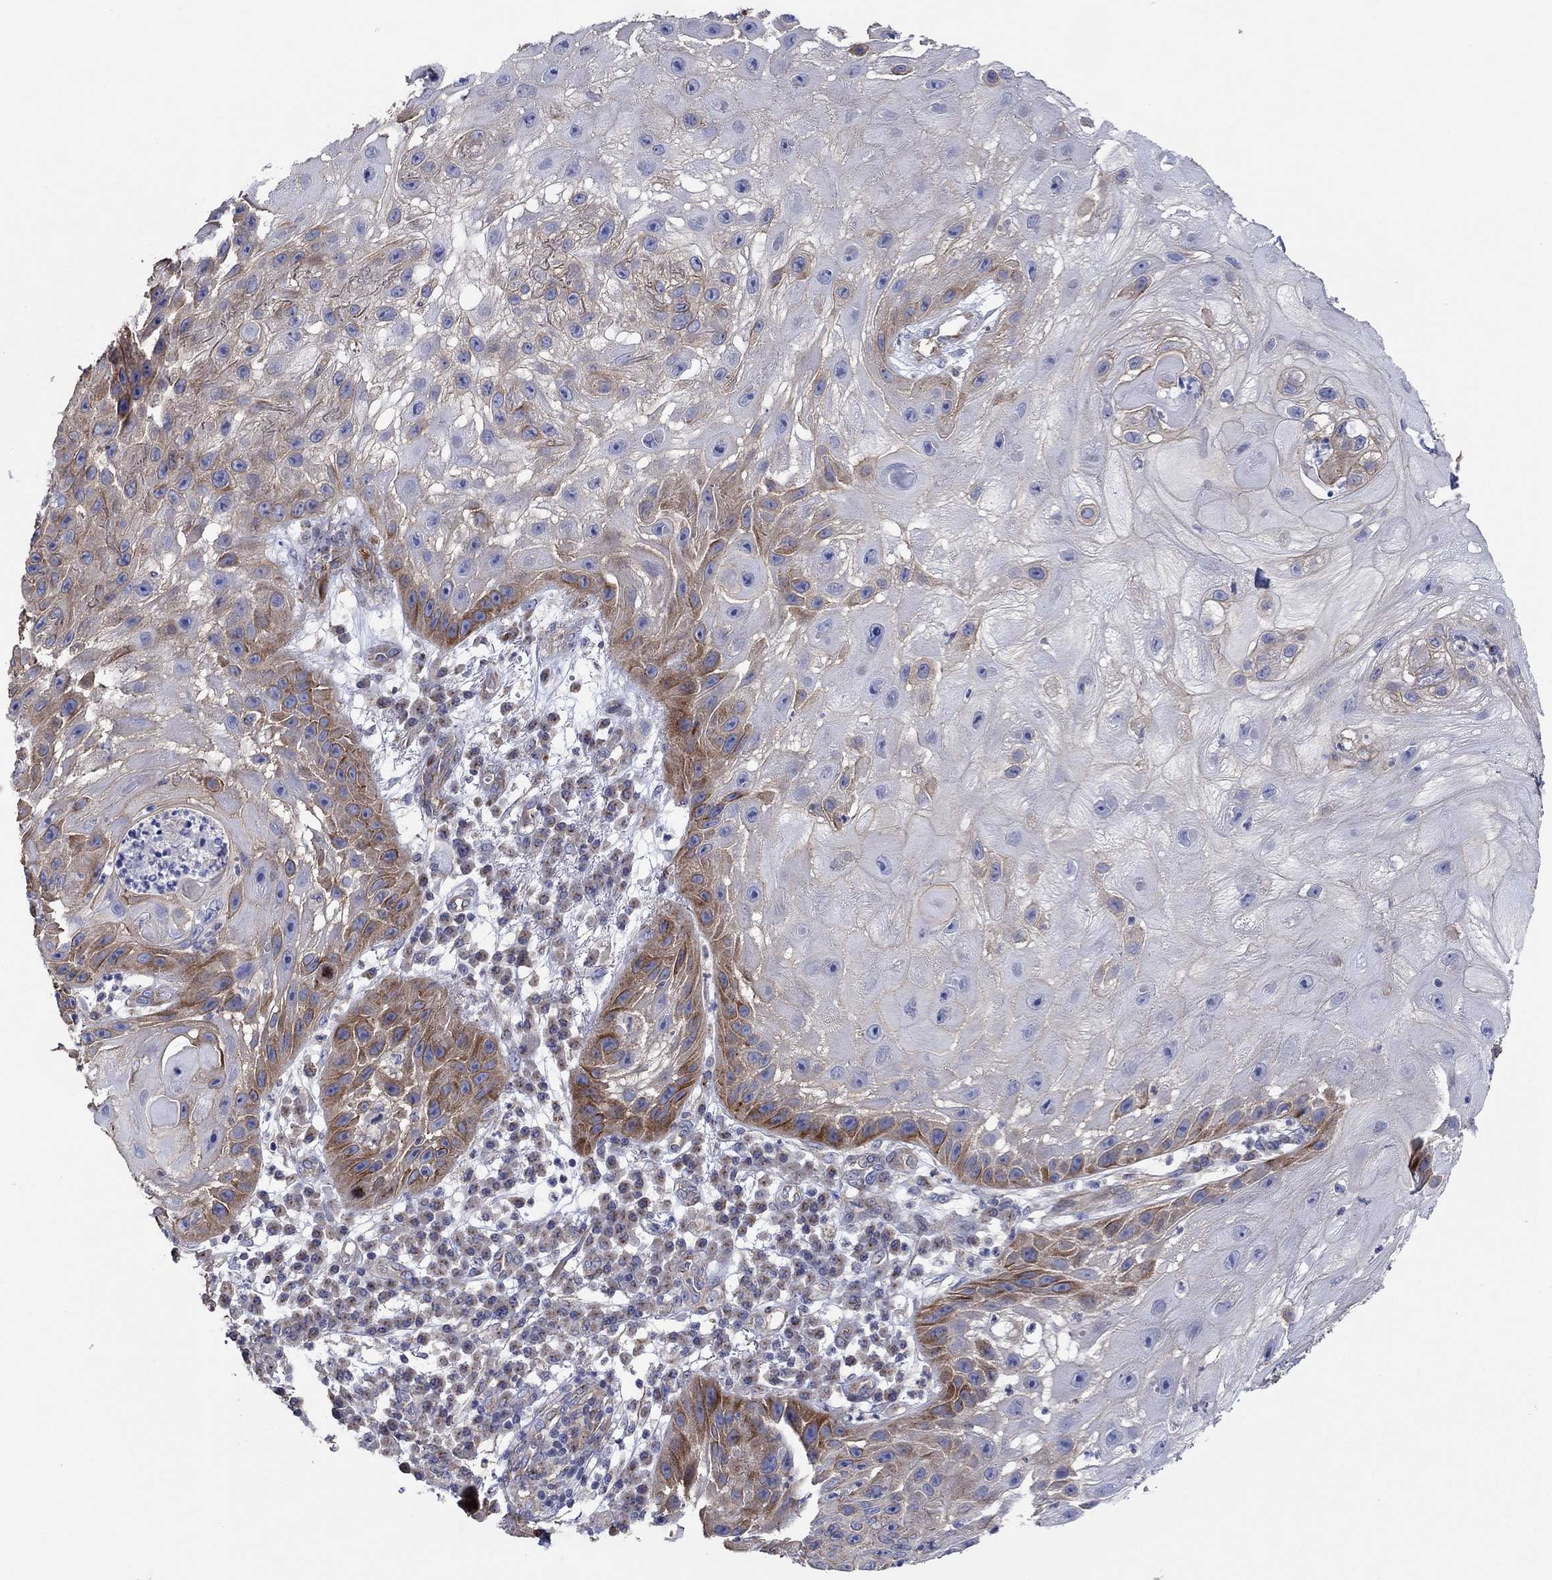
{"staining": {"intensity": "strong", "quantity": "<25%", "location": "cytoplasmic/membranous"}, "tissue": "skin cancer", "cell_type": "Tumor cells", "image_type": "cancer", "snomed": [{"axis": "morphology", "description": "Normal tissue, NOS"}, {"axis": "morphology", "description": "Squamous cell carcinoma, NOS"}, {"axis": "topography", "description": "Skin"}], "caption": "This photomicrograph exhibits skin cancer (squamous cell carcinoma) stained with IHC to label a protein in brown. The cytoplasmic/membranous of tumor cells show strong positivity for the protein. Nuclei are counter-stained blue.", "gene": "TPRN", "patient": {"sex": "male", "age": 79}}